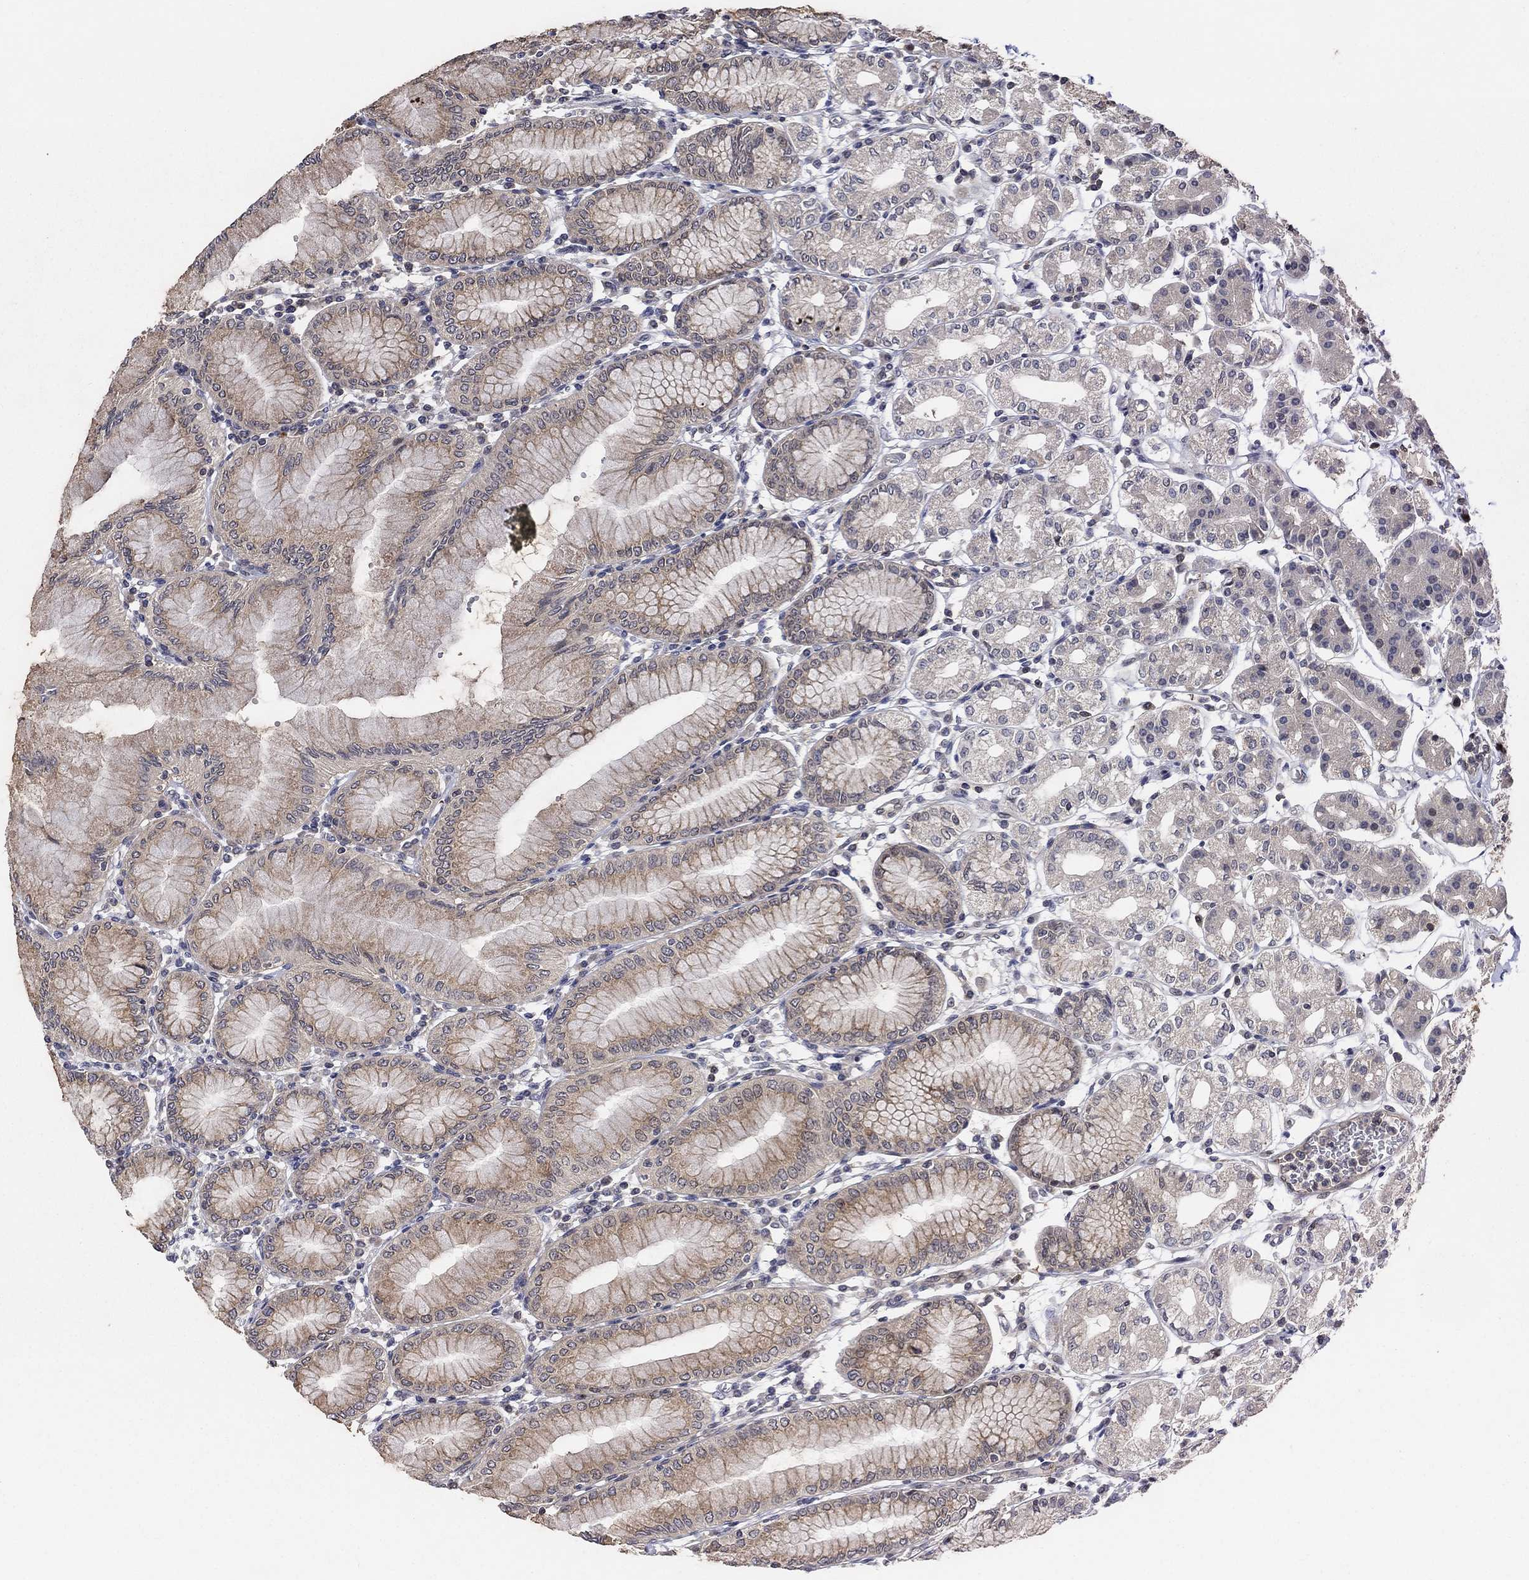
{"staining": {"intensity": "moderate", "quantity": "25%-75%", "location": "cytoplasmic/membranous"}, "tissue": "stomach", "cell_type": "Glandular cells", "image_type": "normal", "snomed": [{"axis": "morphology", "description": "Normal tissue, NOS"}, {"axis": "topography", "description": "Skeletal muscle"}, {"axis": "topography", "description": "Stomach"}], "caption": "Protein analysis of normal stomach exhibits moderate cytoplasmic/membranous staining in about 25%-75% of glandular cells.", "gene": "LPCAT4", "patient": {"sex": "female", "age": 57}}